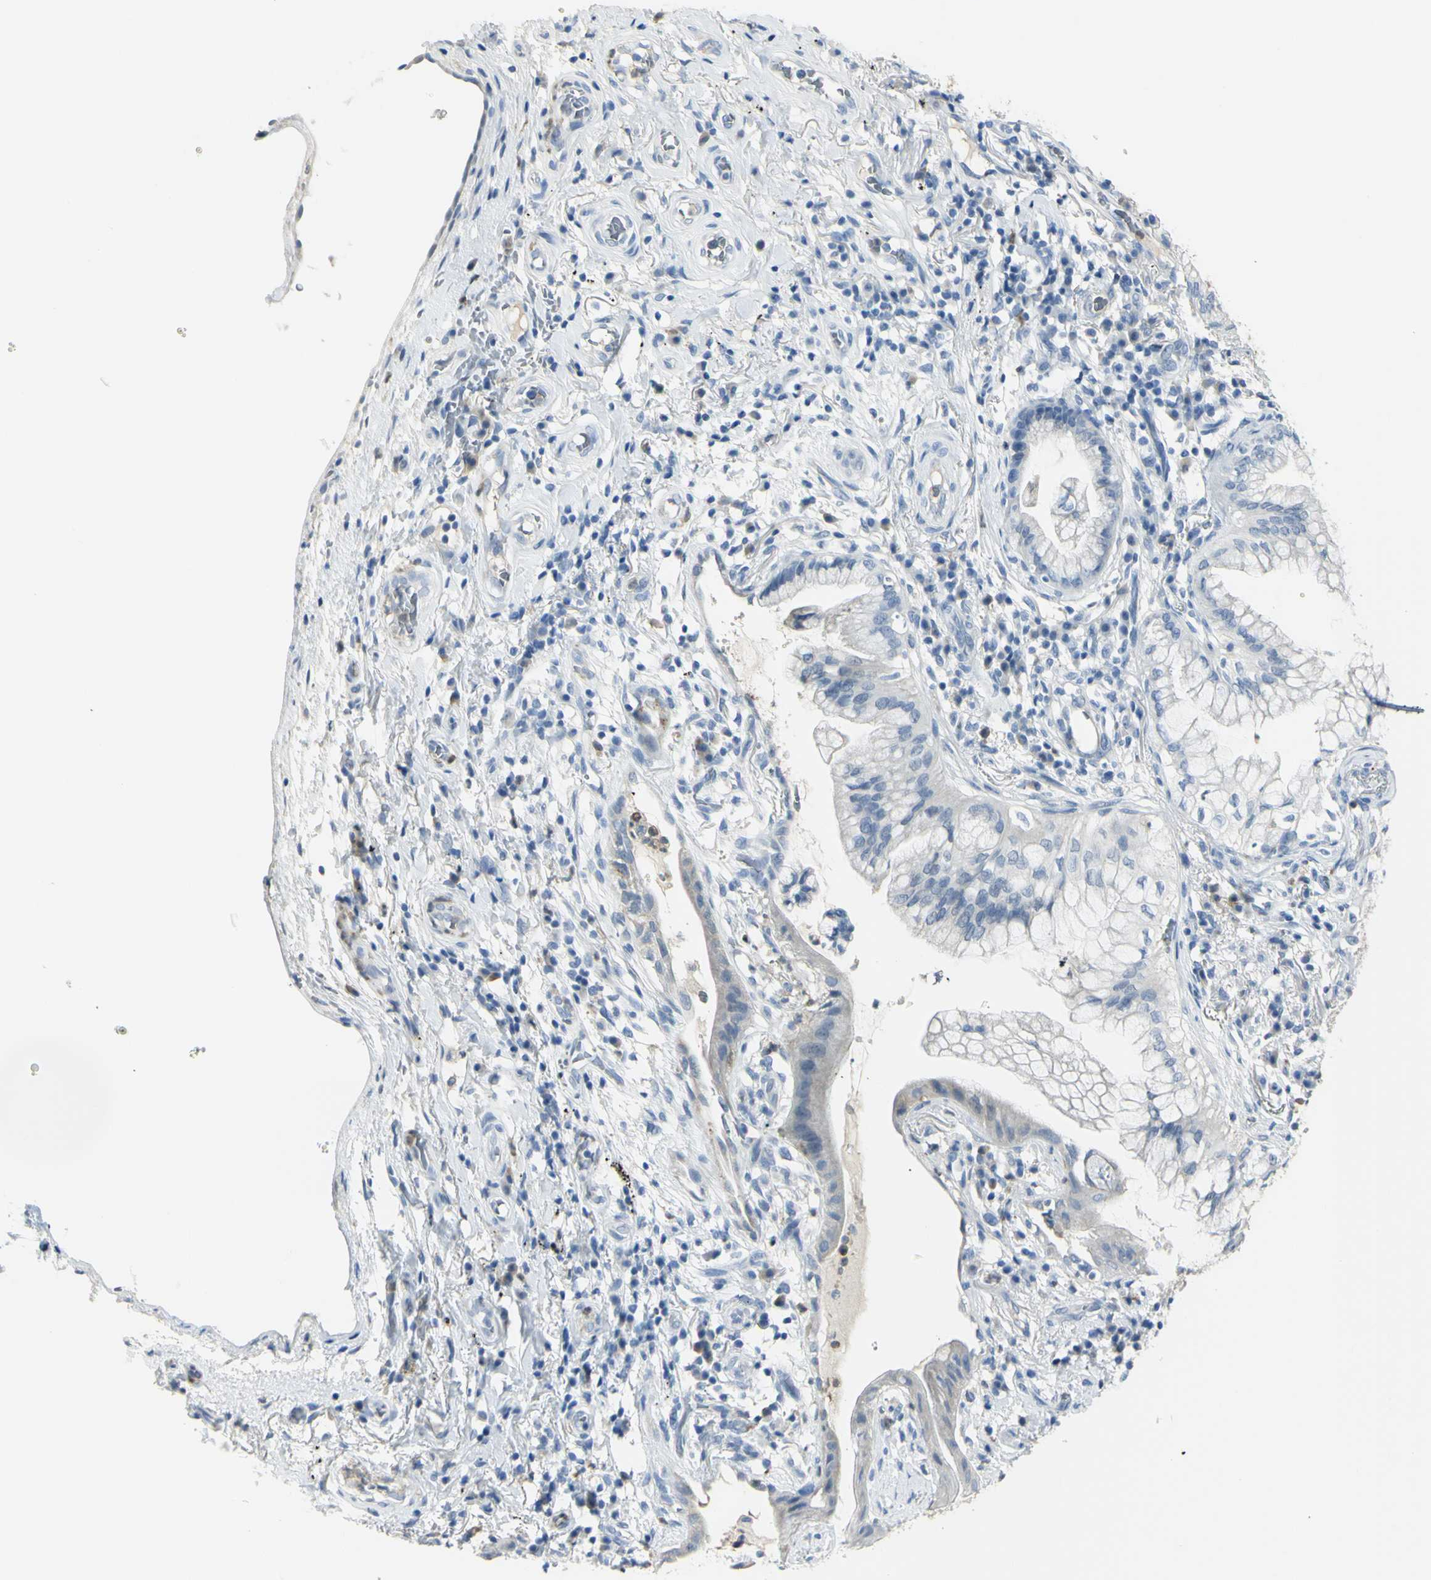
{"staining": {"intensity": "negative", "quantity": "none", "location": "none"}, "tissue": "lung cancer", "cell_type": "Tumor cells", "image_type": "cancer", "snomed": [{"axis": "morphology", "description": "Adenocarcinoma, NOS"}, {"axis": "topography", "description": "Lung"}], "caption": "Tumor cells show no significant protein expression in lung cancer (adenocarcinoma).", "gene": "ZNF557", "patient": {"sex": "female", "age": 70}}